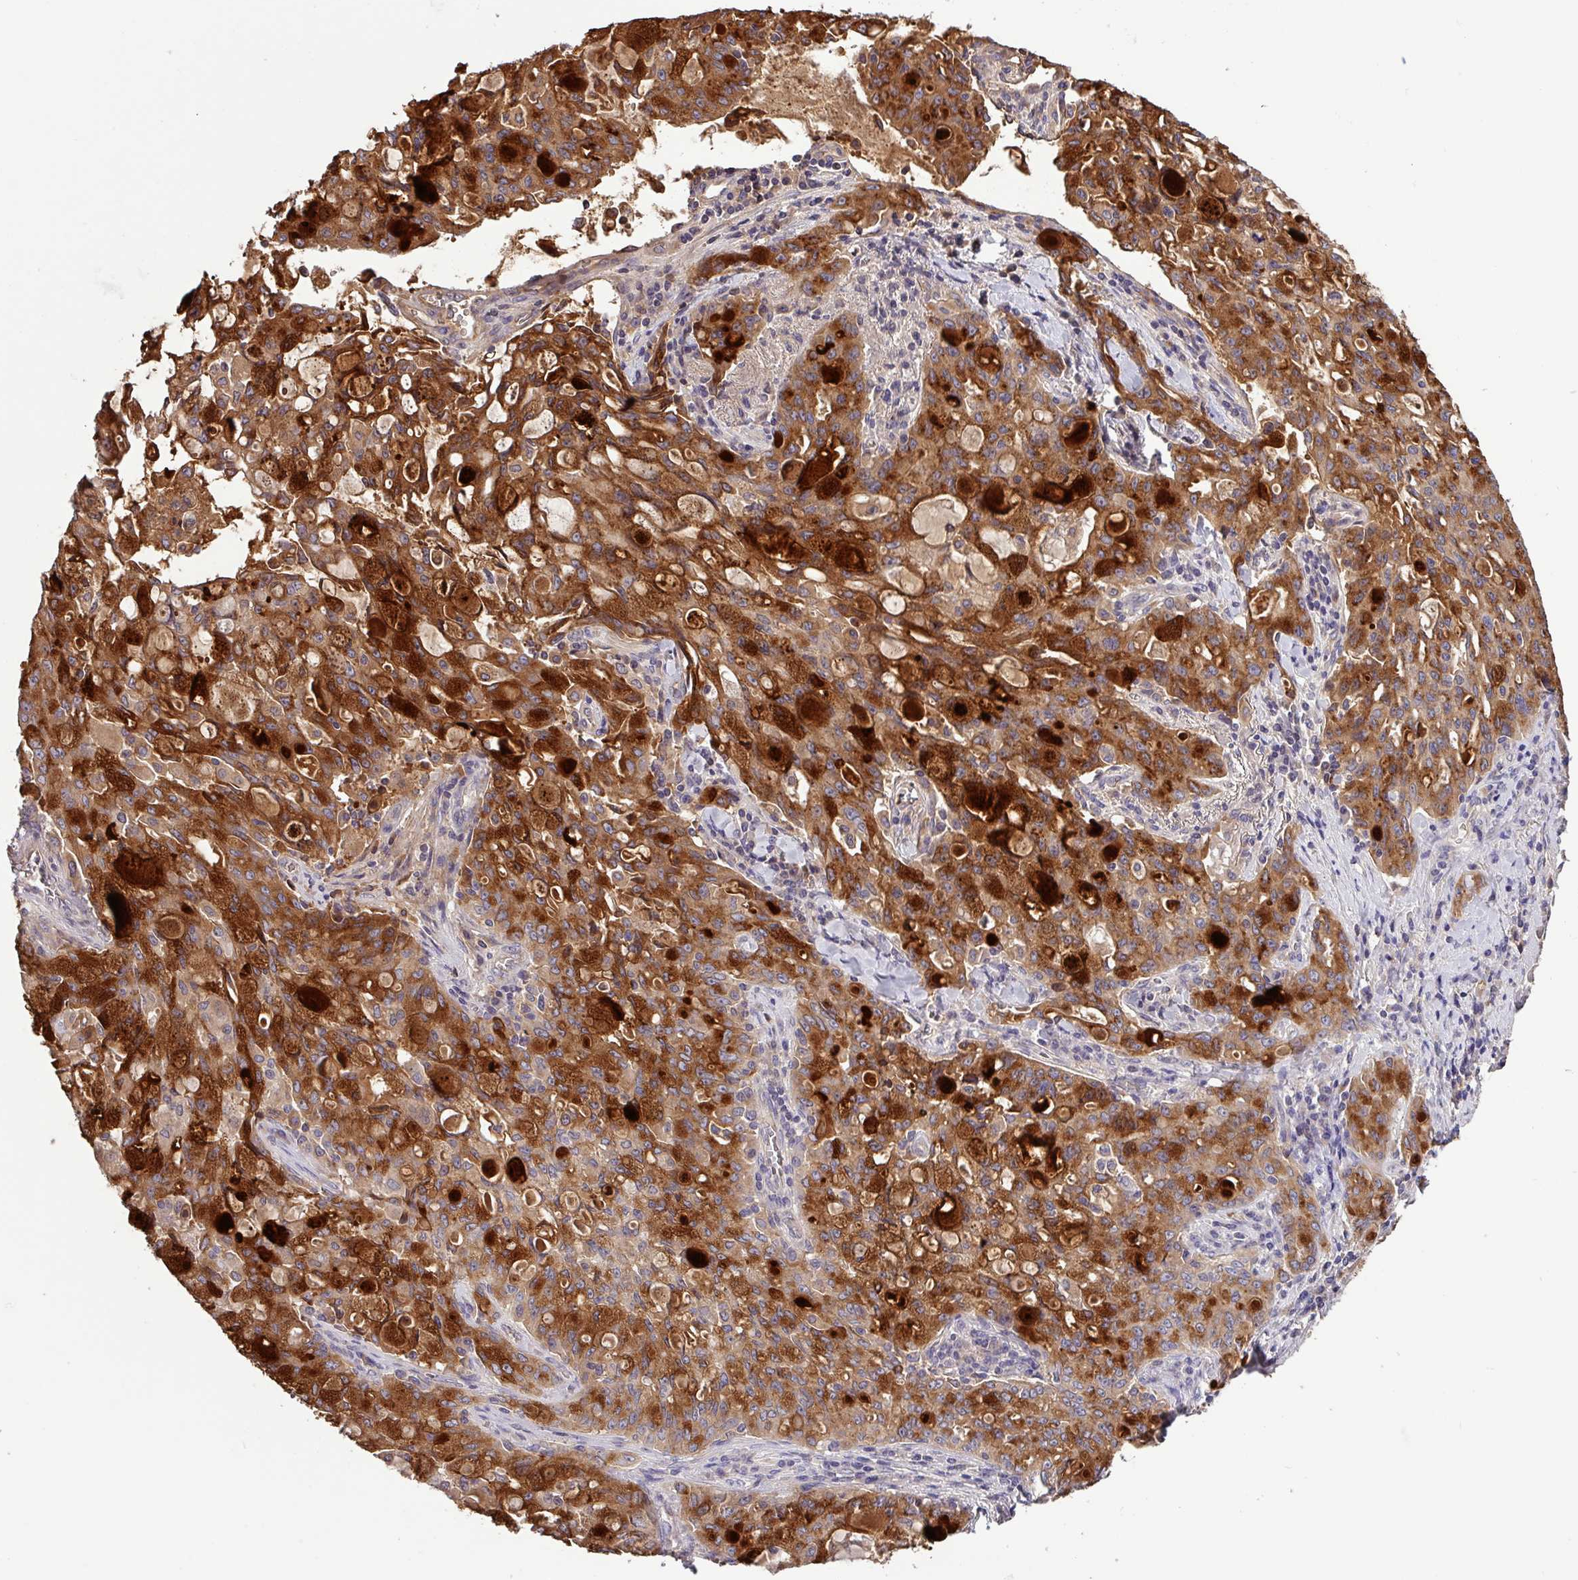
{"staining": {"intensity": "strong", "quantity": ">75%", "location": "cytoplasmic/membranous"}, "tissue": "lung cancer", "cell_type": "Tumor cells", "image_type": "cancer", "snomed": [{"axis": "morphology", "description": "Adenocarcinoma, NOS"}, {"axis": "topography", "description": "Lung"}], "caption": "Adenocarcinoma (lung) stained with a brown dye exhibits strong cytoplasmic/membranous positive staining in about >75% of tumor cells.", "gene": "SFTPB", "patient": {"sex": "female", "age": 44}}